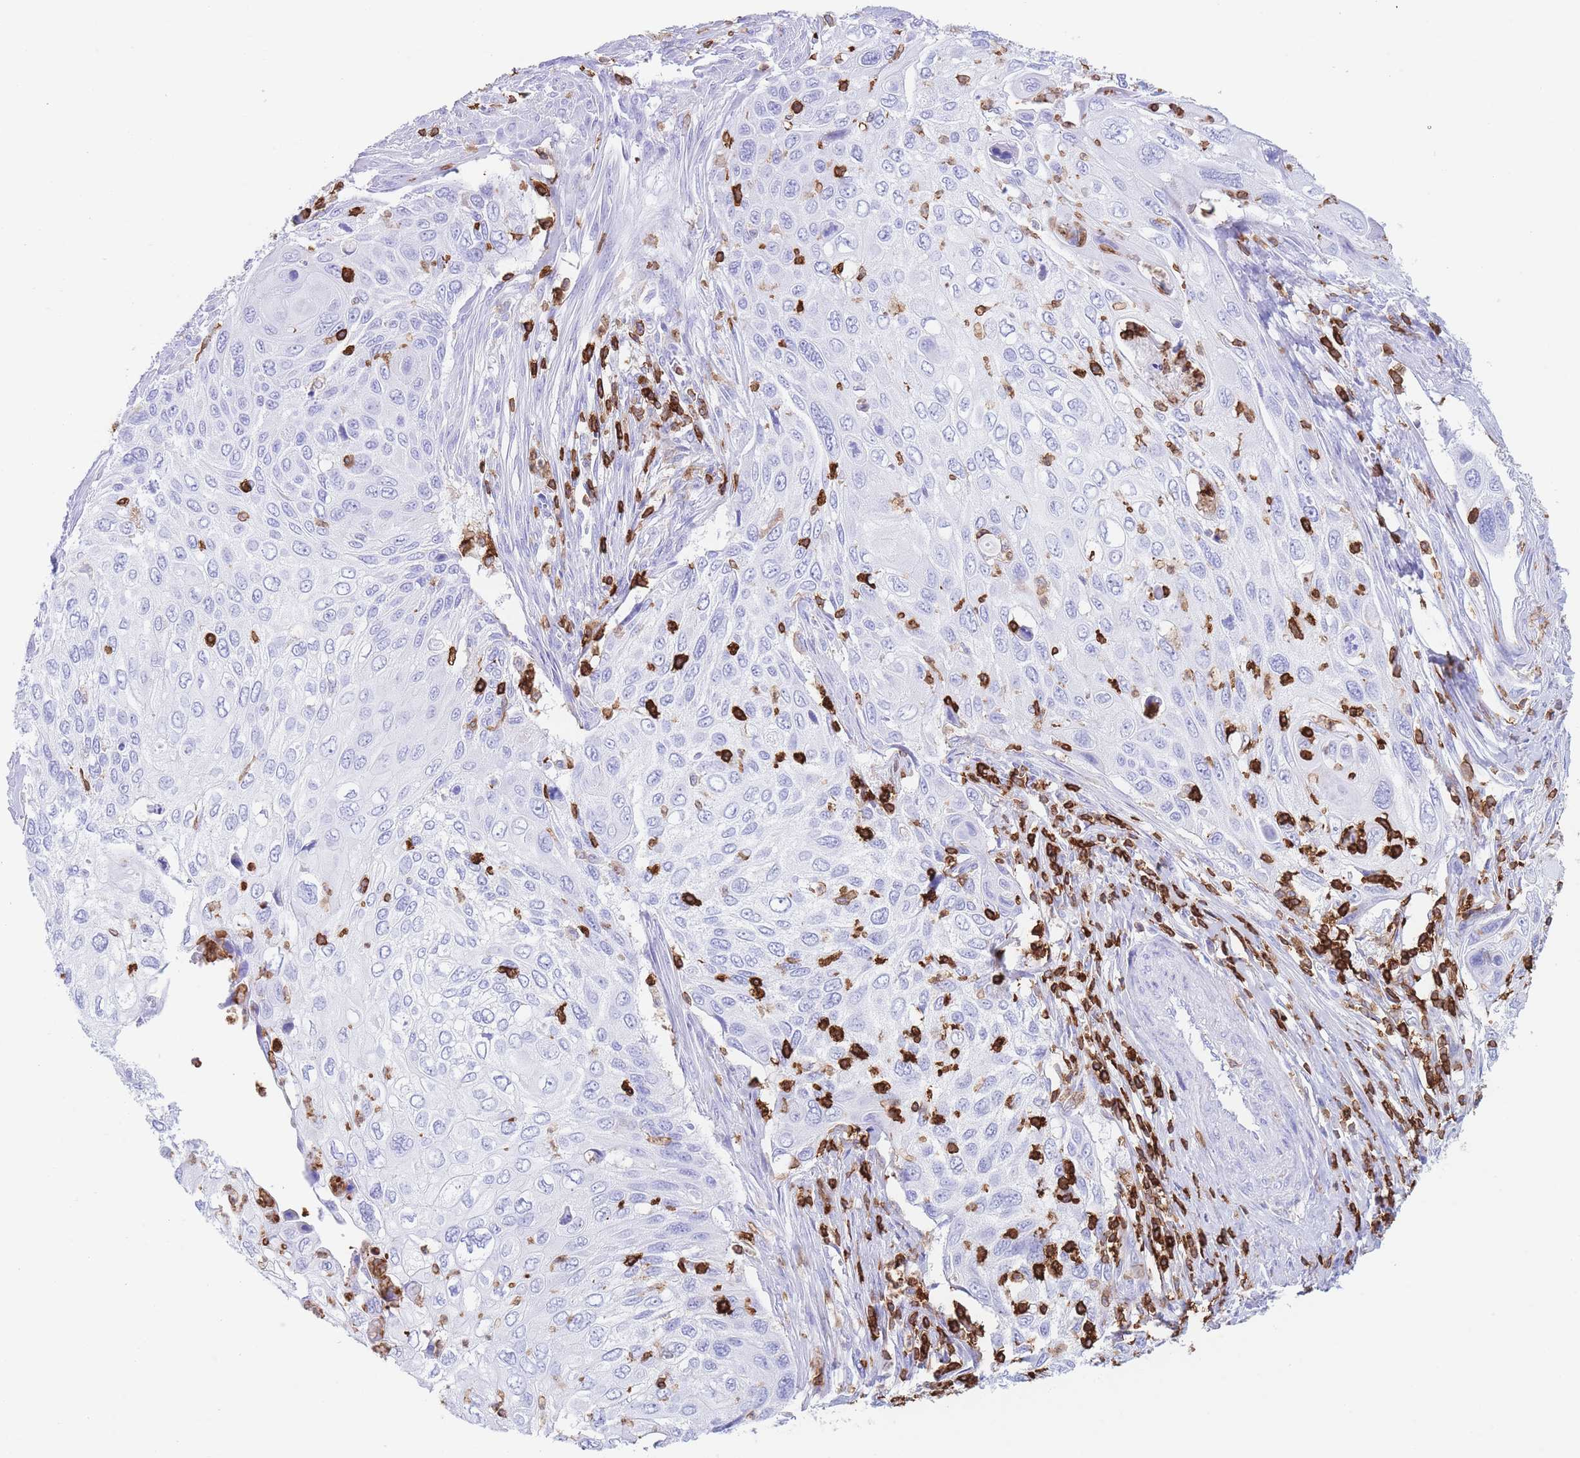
{"staining": {"intensity": "negative", "quantity": "none", "location": "none"}, "tissue": "cervical cancer", "cell_type": "Tumor cells", "image_type": "cancer", "snomed": [{"axis": "morphology", "description": "Squamous cell carcinoma, NOS"}, {"axis": "topography", "description": "Cervix"}], "caption": "Protein analysis of squamous cell carcinoma (cervical) exhibits no significant expression in tumor cells.", "gene": "CORO1A", "patient": {"sex": "female", "age": 70}}